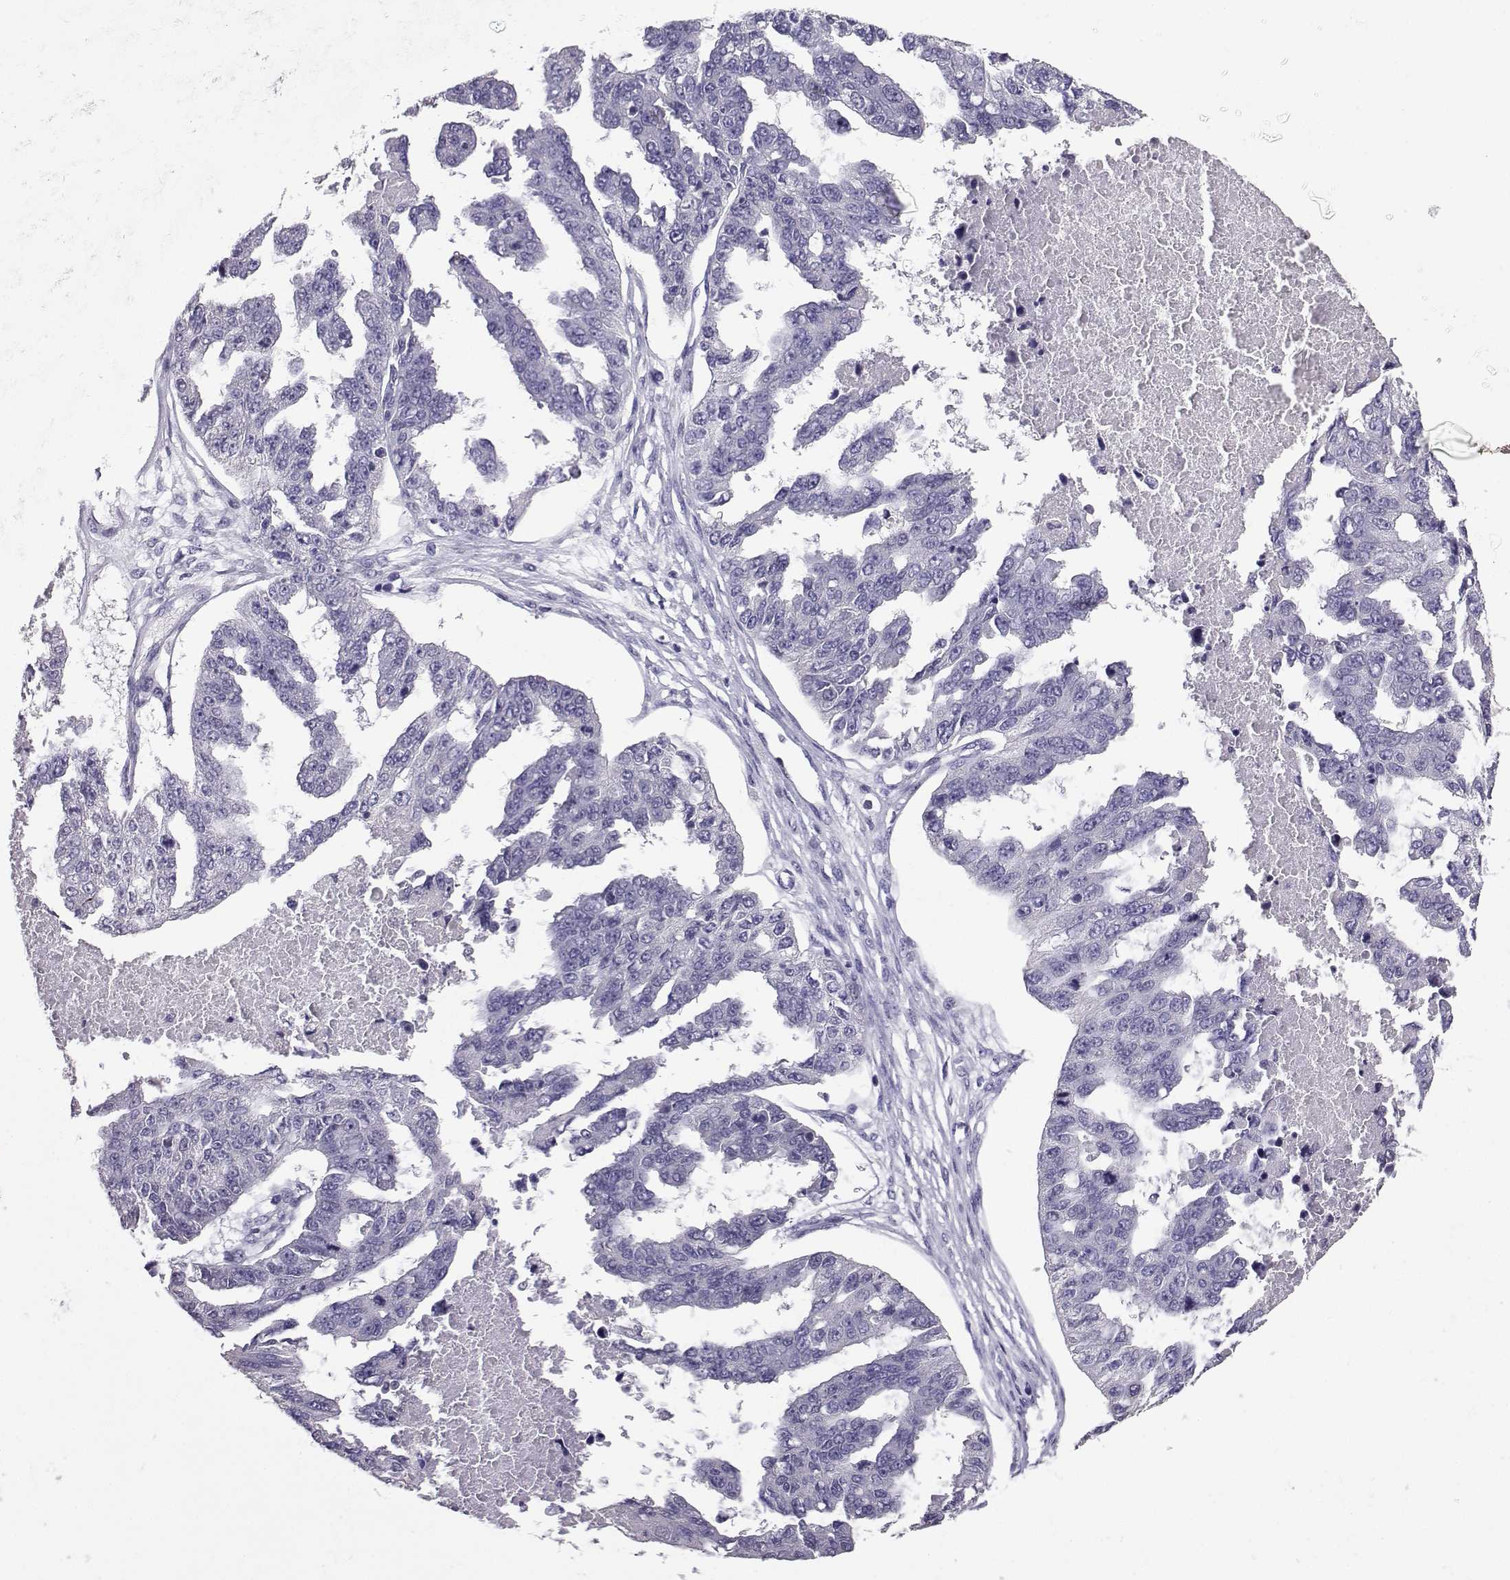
{"staining": {"intensity": "negative", "quantity": "none", "location": "none"}, "tissue": "ovarian cancer", "cell_type": "Tumor cells", "image_type": "cancer", "snomed": [{"axis": "morphology", "description": "Cystadenocarcinoma, serous, NOS"}, {"axis": "topography", "description": "Ovary"}], "caption": "IHC of ovarian serous cystadenocarcinoma reveals no positivity in tumor cells. (DAB IHC visualized using brightfield microscopy, high magnification).", "gene": "SPAG11B", "patient": {"sex": "female", "age": 58}}